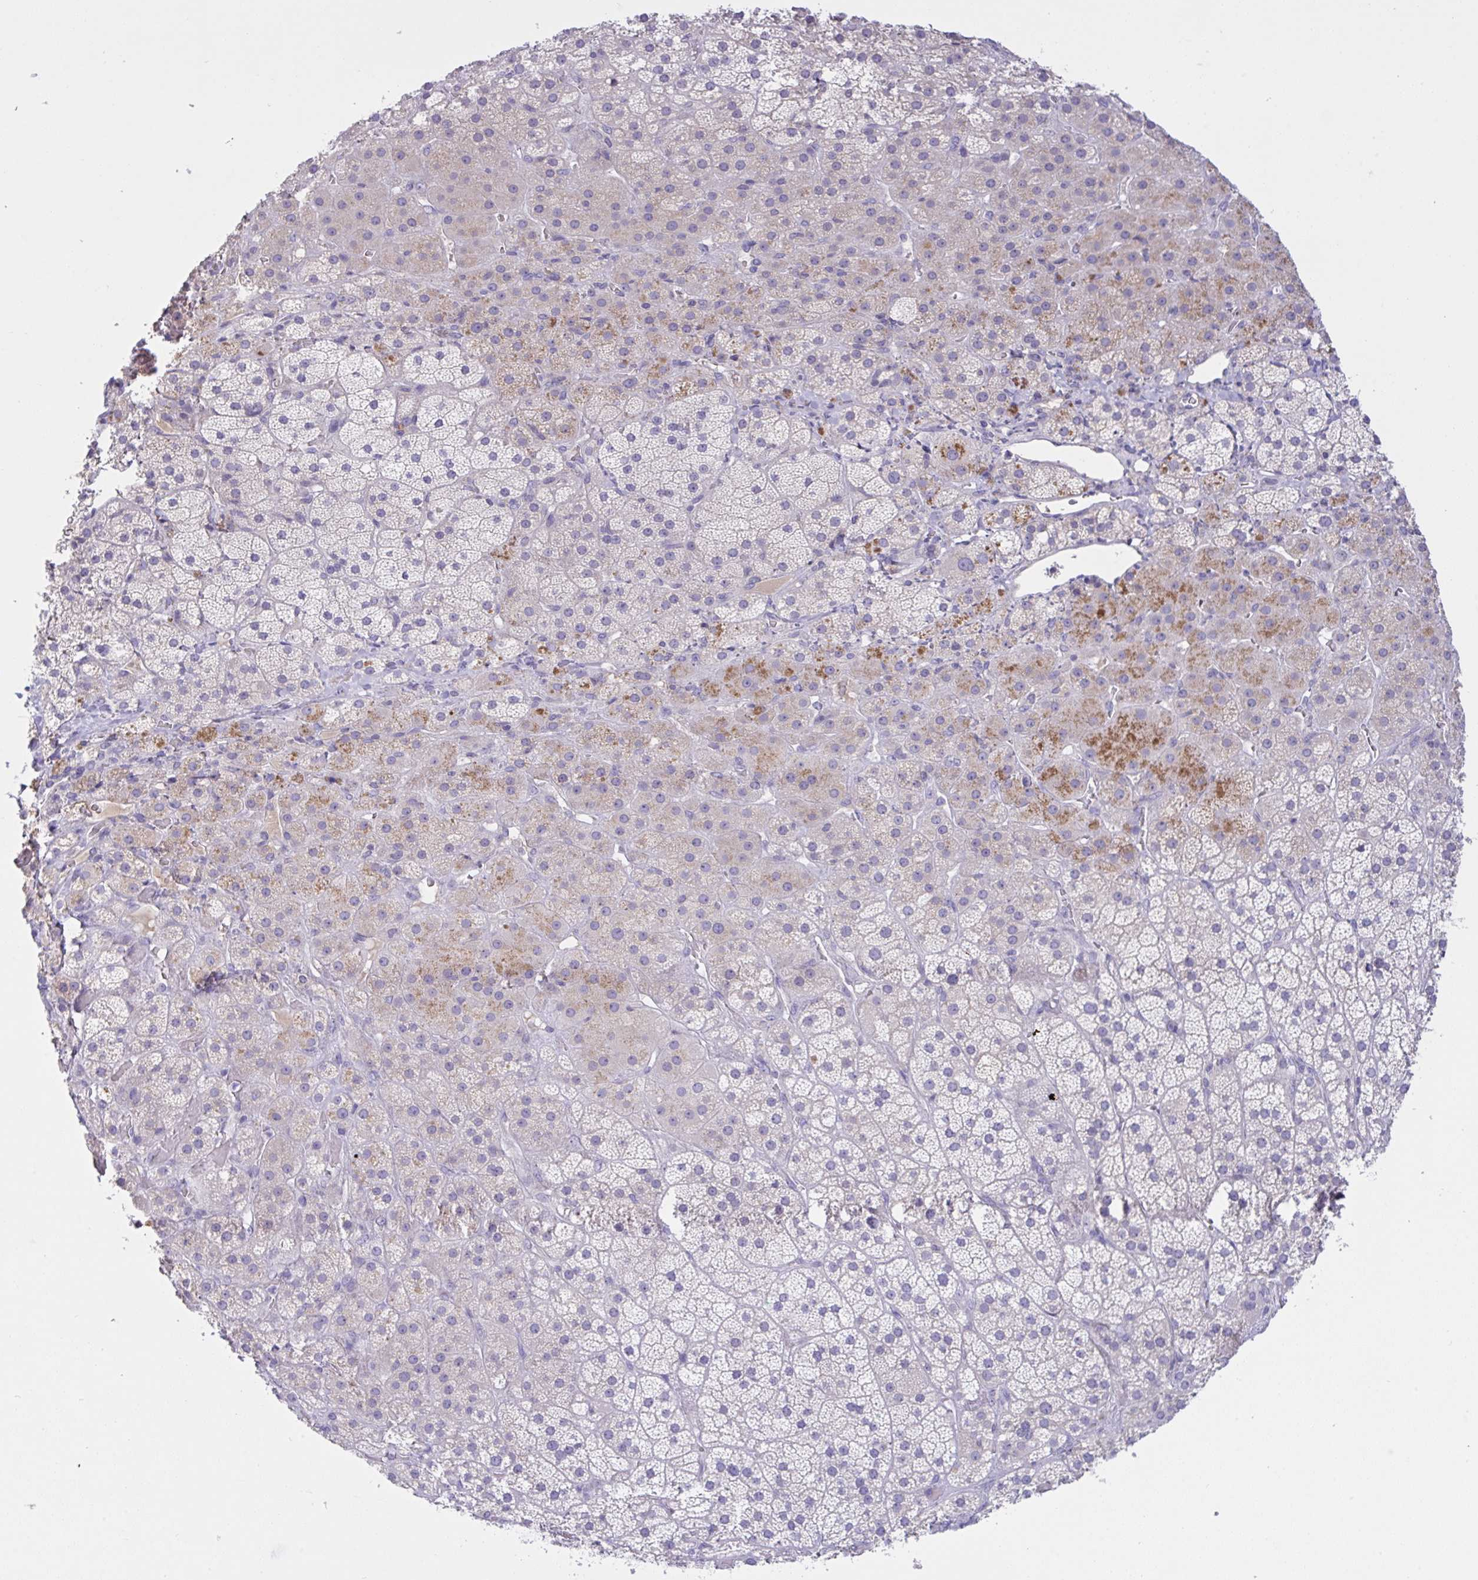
{"staining": {"intensity": "moderate", "quantity": "<25%", "location": "cytoplasmic/membranous"}, "tissue": "adrenal gland", "cell_type": "Glandular cells", "image_type": "normal", "snomed": [{"axis": "morphology", "description": "Normal tissue, NOS"}, {"axis": "topography", "description": "Adrenal gland"}], "caption": "A brown stain highlights moderate cytoplasmic/membranous expression of a protein in glandular cells of benign human adrenal gland. (IHC, brightfield microscopy, high magnification).", "gene": "TMEM41A", "patient": {"sex": "male", "age": 57}}